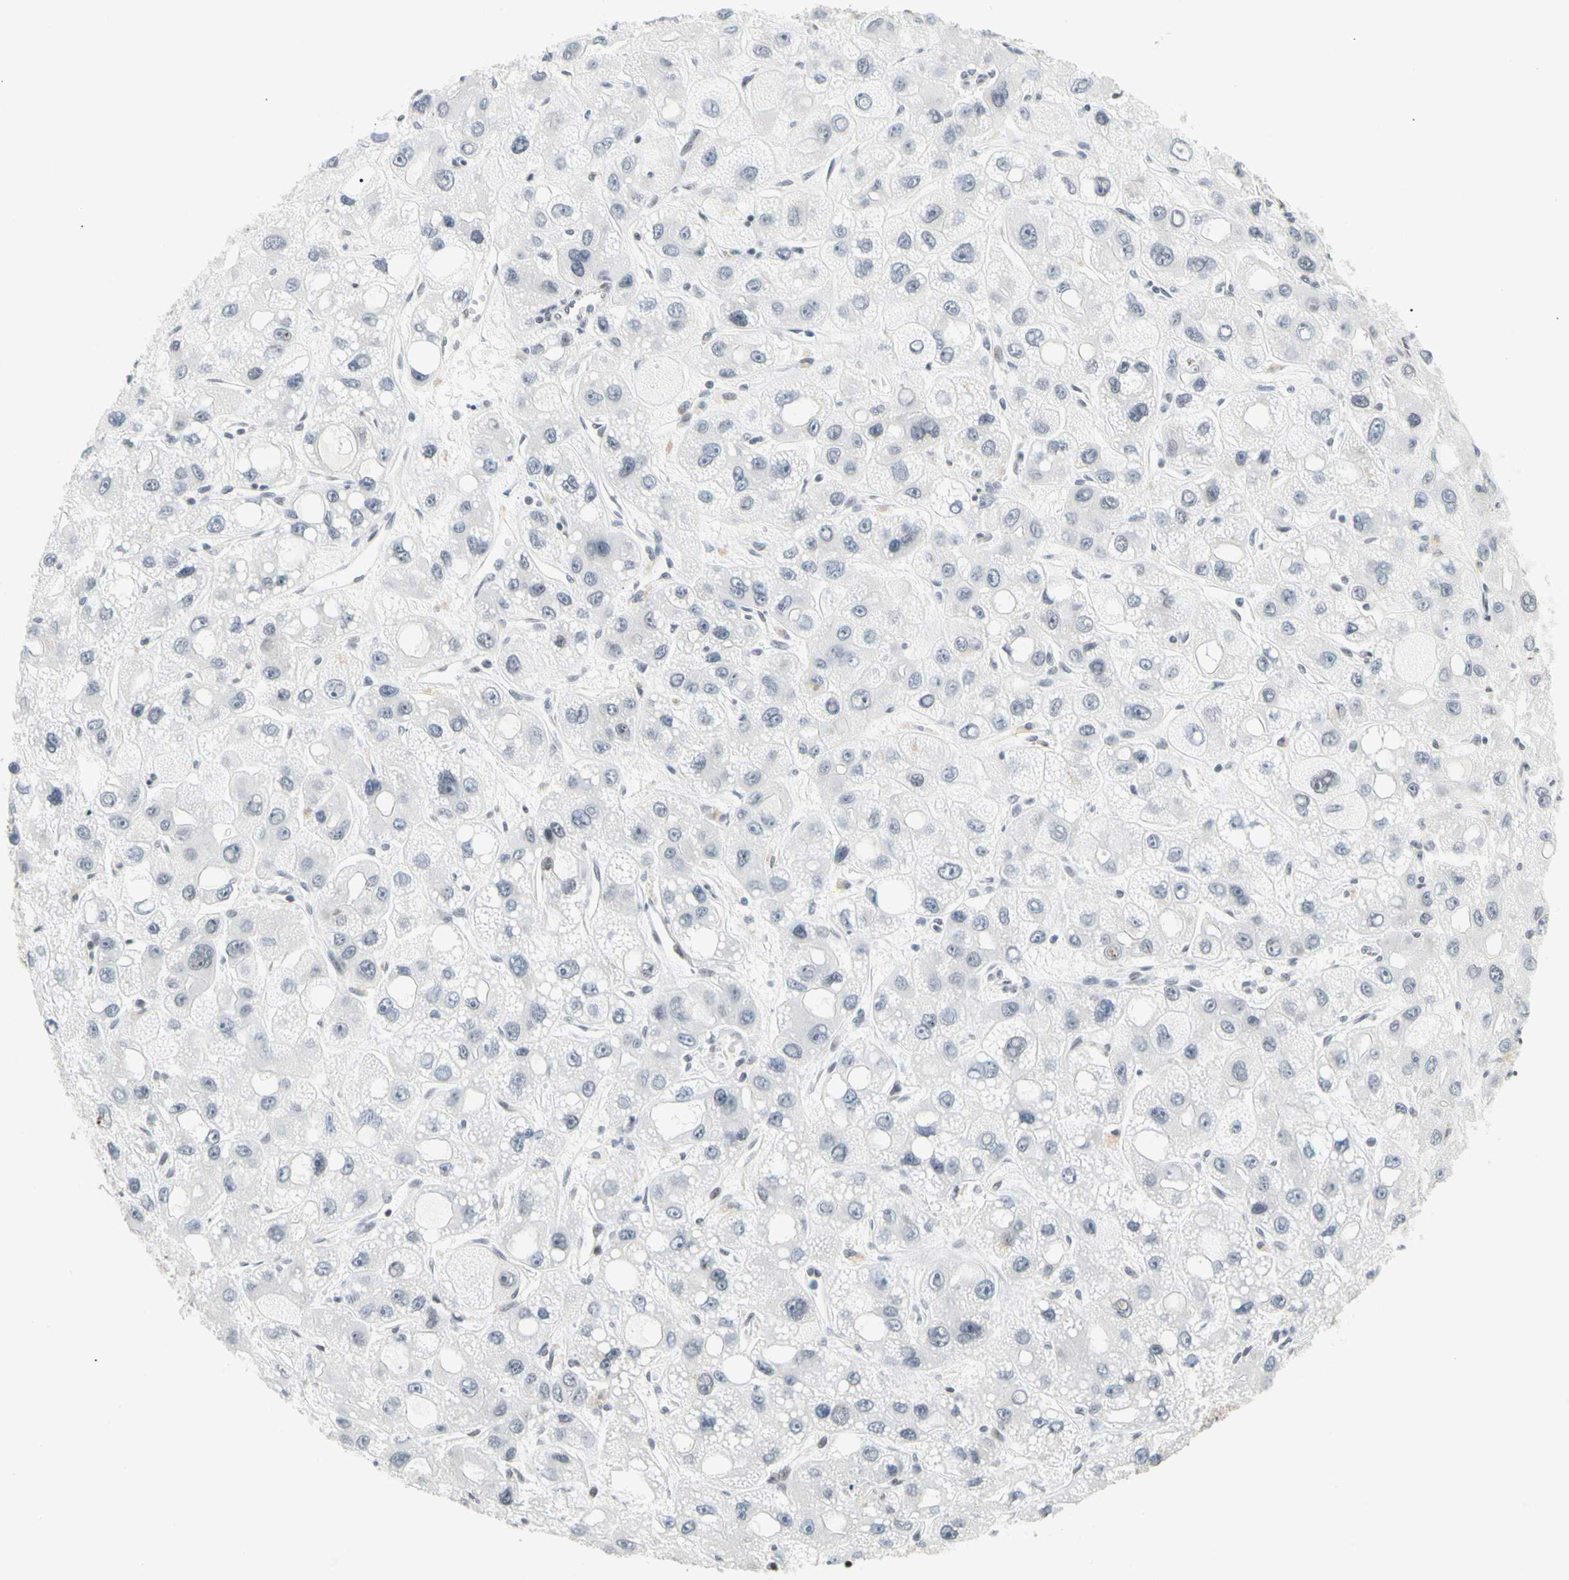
{"staining": {"intensity": "negative", "quantity": "none", "location": "none"}, "tissue": "liver cancer", "cell_type": "Tumor cells", "image_type": "cancer", "snomed": [{"axis": "morphology", "description": "Carcinoma, Hepatocellular, NOS"}, {"axis": "topography", "description": "Liver"}], "caption": "This is an immunohistochemistry image of liver hepatocellular carcinoma. There is no staining in tumor cells.", "gene": "ZSCAN16", "patient": {"sex": "male", "age": 55}}